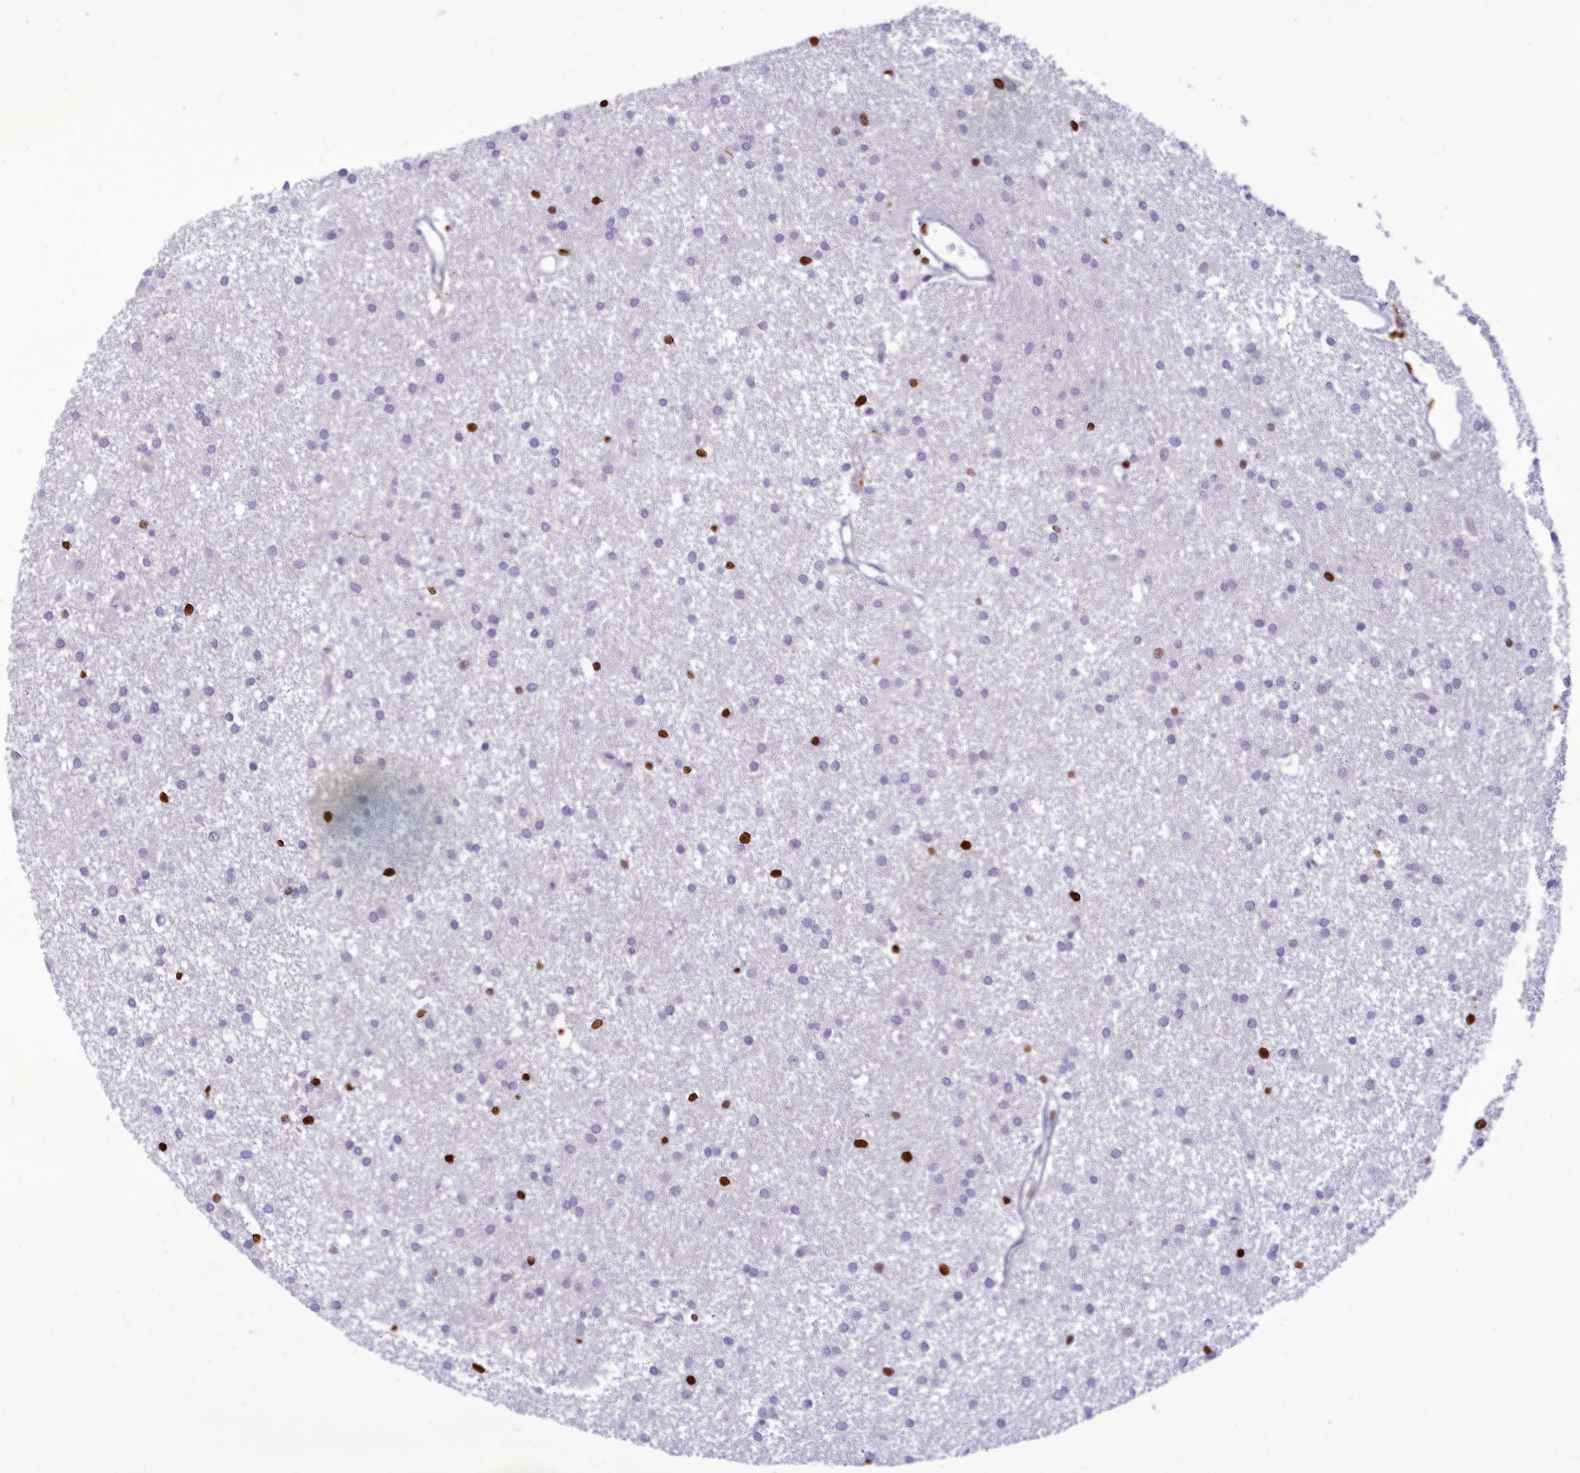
{"staining": {"intensity": "strong", "quantity": "<25%", "location": "nuclear"}, "tissue": "glioma", "cell_type": "Tumor cells", "image_type": "cancer", "snomed": [{"axis": "morphology", "description": "Glioma, malignant, High grade"}, {"axis": "topography", "description": "Brain"}], "caption": "Human malignant high-grade glioma stained with a protein marker reveals strong staining in tumor cells.", "gene": "AKAP17A", "patient": {"sex": "male", "age": 77}}